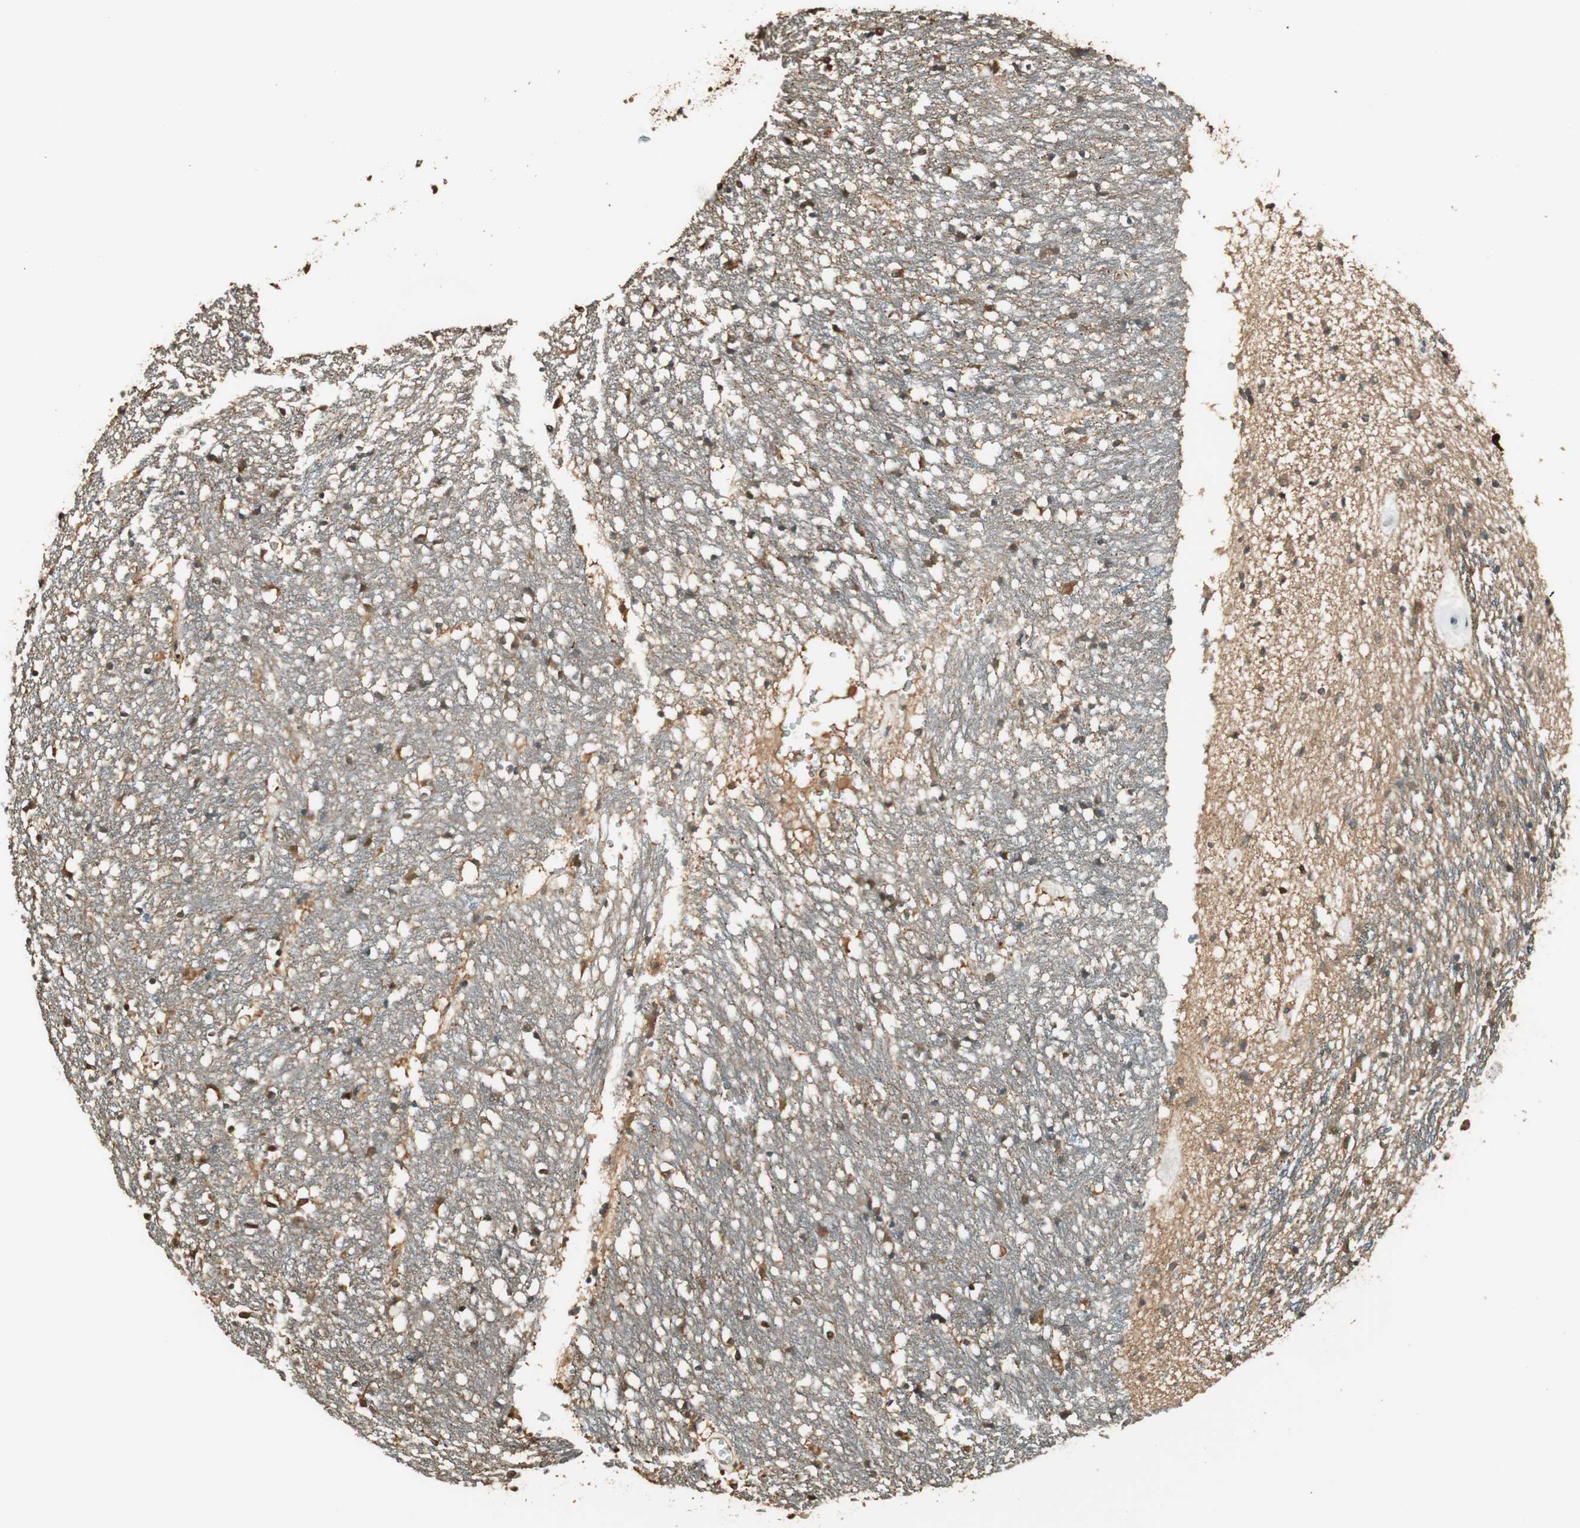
{"staining": {"intensity": "strong", "quantity": ">75%", "location": "cytoplasmic/membranous,nuclear"}, "tissue": "caudate", "cell_type": "Glial cells", "image_type": "normal", "snomed": [{"axis": "morphology", "description": "Normal tissue, NOS"}, {"axis": "topography", "description": "Lateral ventricle wall"}], "caption": "Glial cells show high levels of strong cytoplasmic/membranous,nuclear positivity in approximately >75% of cells in normal caudate.", "gene": "ENSG00000268870", "patient": {"sex": "female", "age": 54}}